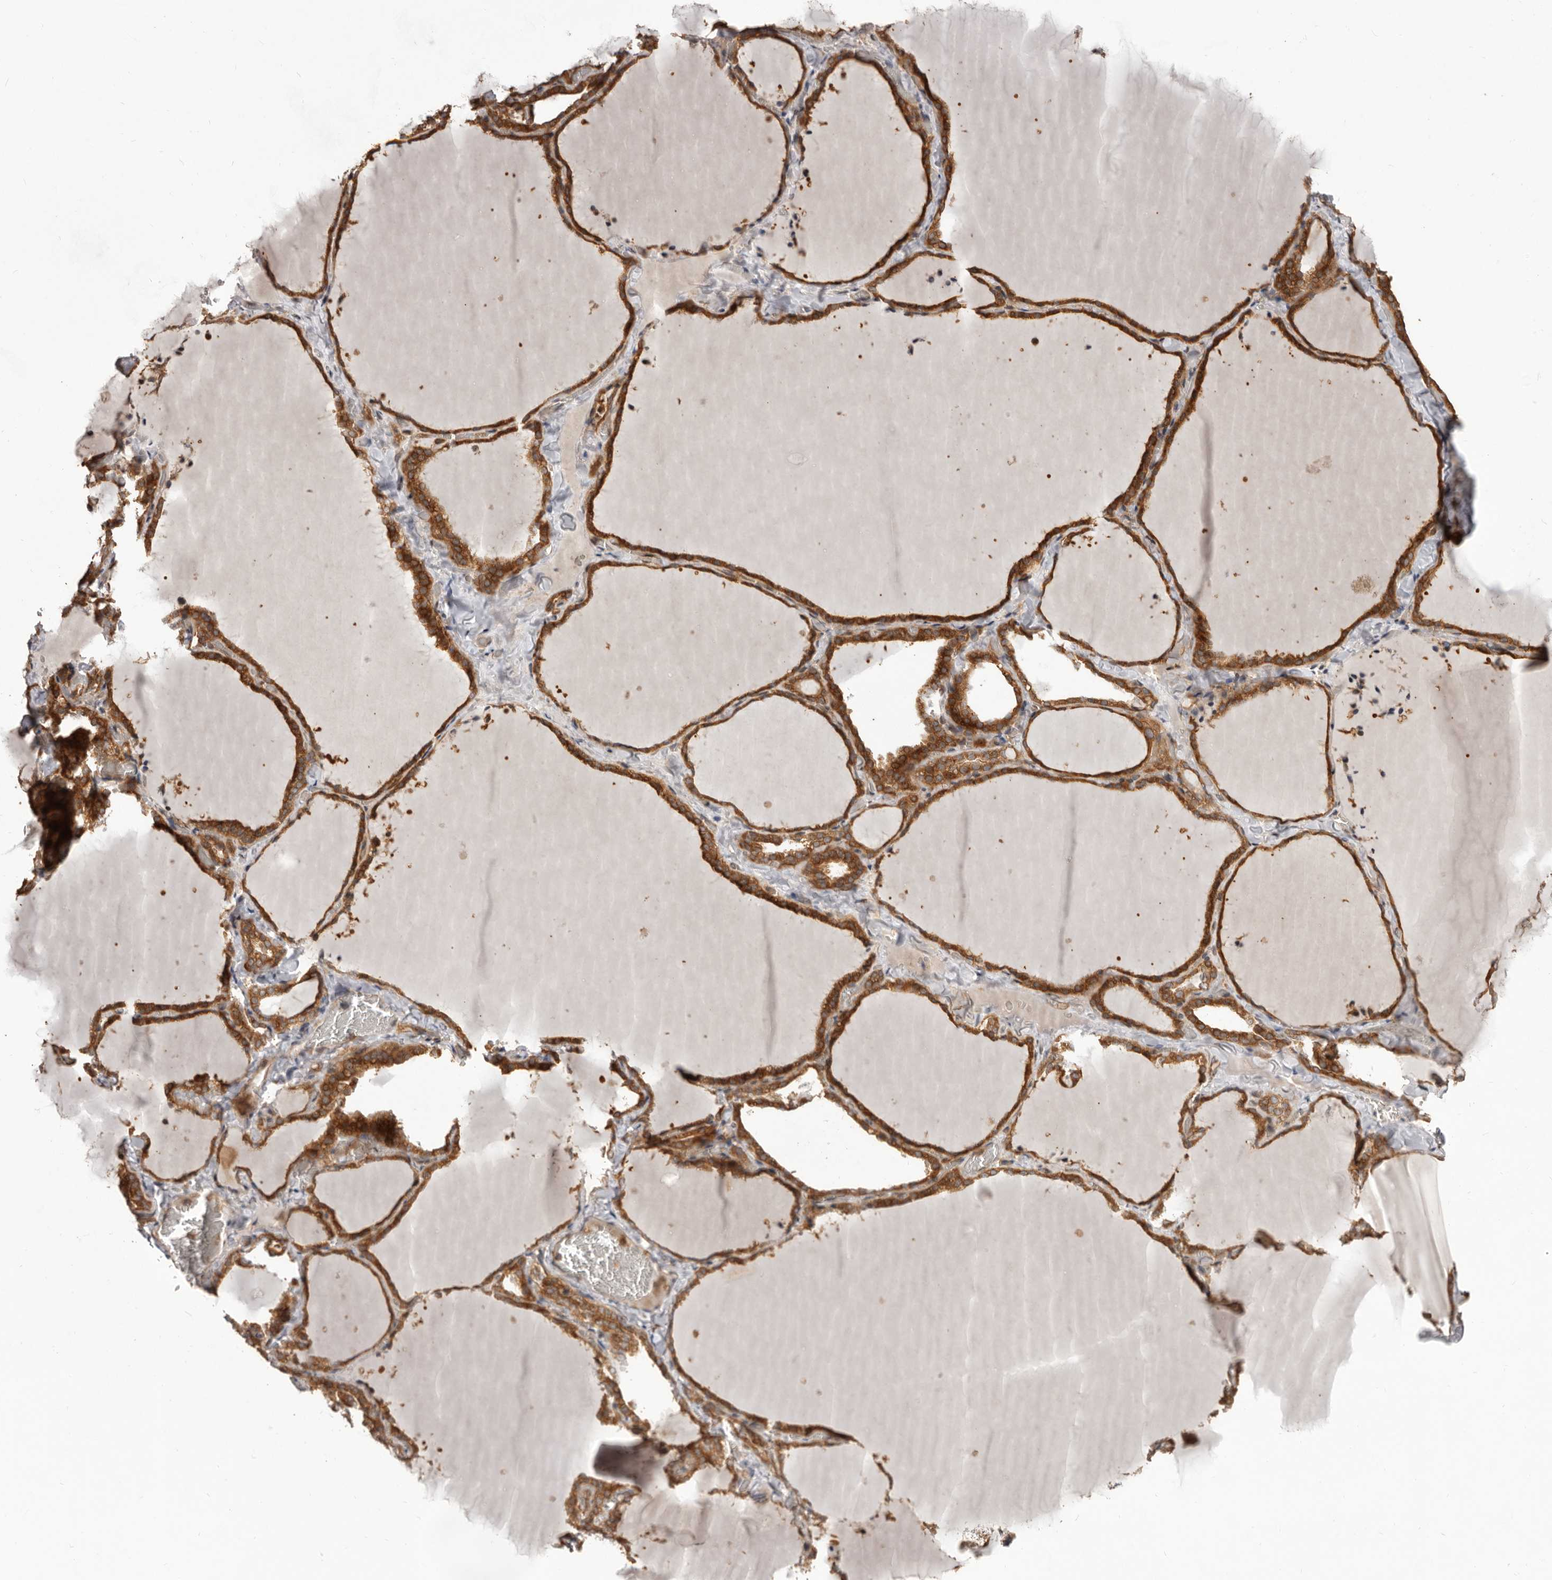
{"staining": {"intensity": "strong", "quantity": ">75%", "location": "cytoplasmic/membranous"}, "tissue": "thyroid gland", "cell_type": "Glandular cells", "image_type": "normal", "snomed": [{"axis": "morphology", "description": "Normal tissue, NOS"}, {"axis": "topography", "description": "Thyroid gland"}], "caption": "Glandular cells exhibit high levels of strong cytoplasmic/membranous positivity in about >75% of cells in benign human thyroid gland. (IHC, brightfield microscopy, high magnification).", "gene": "HBS1L", "patient": {"sex": "female", "age": 22}}